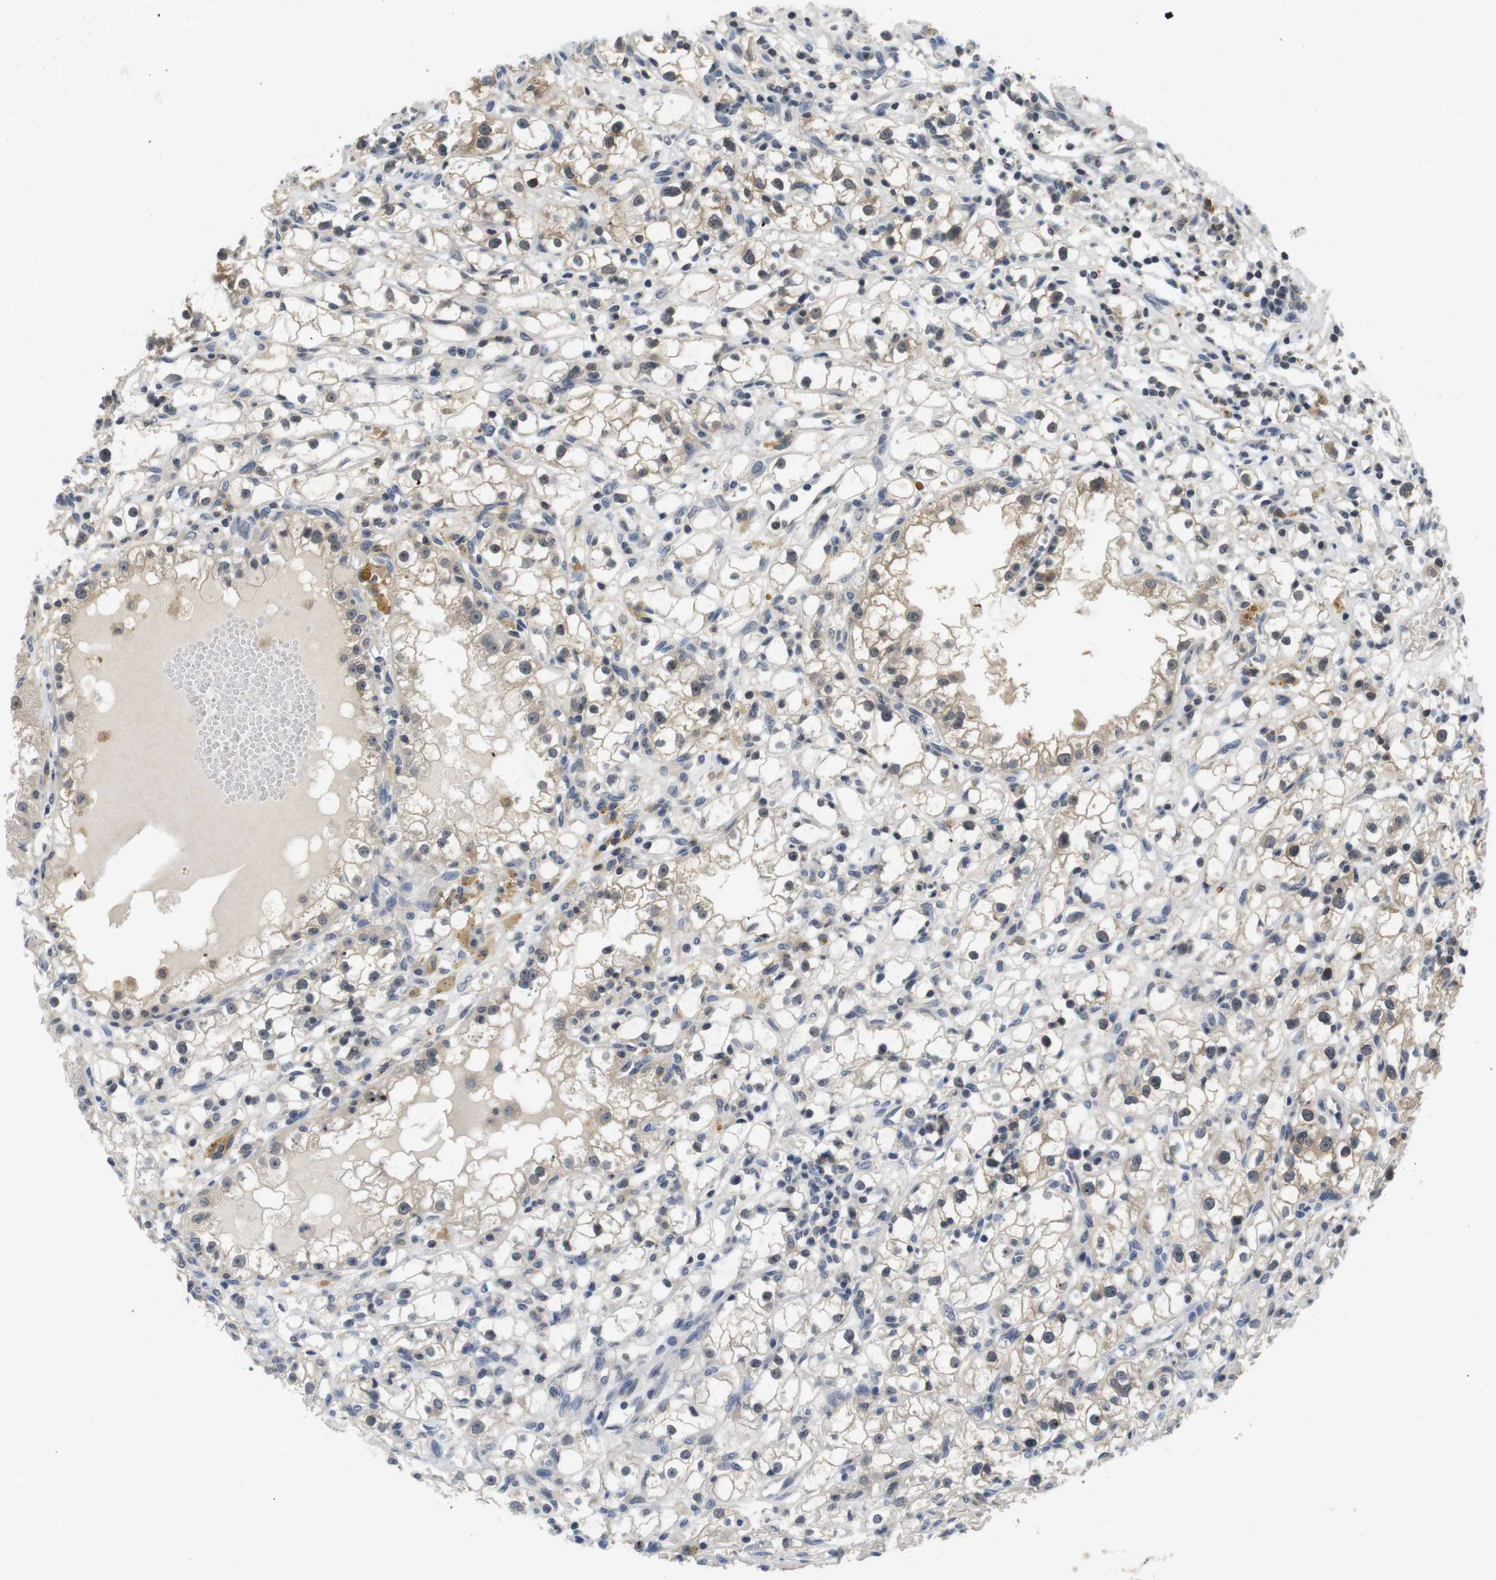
{"staining": {"intensity": "weak", "quantity": "<25%", "location": "cytoplasmic/membranous"}, "tissue": "renal cancer", "cell_type": "Tumor cells", "image_type": "cancer", "snomed": [{"axis": "morphology", "description": "Adenocarcinoma, NOS"}, {"axis": "topography", "description": "Kidney"}], "caption": "Renal adenocarcinoma stained for a protein using immunohistochemistry (IHC) exhibits no positivity tumor cells.", "gene": "FADD", "patient": {"sex": "male", "age": 56}}